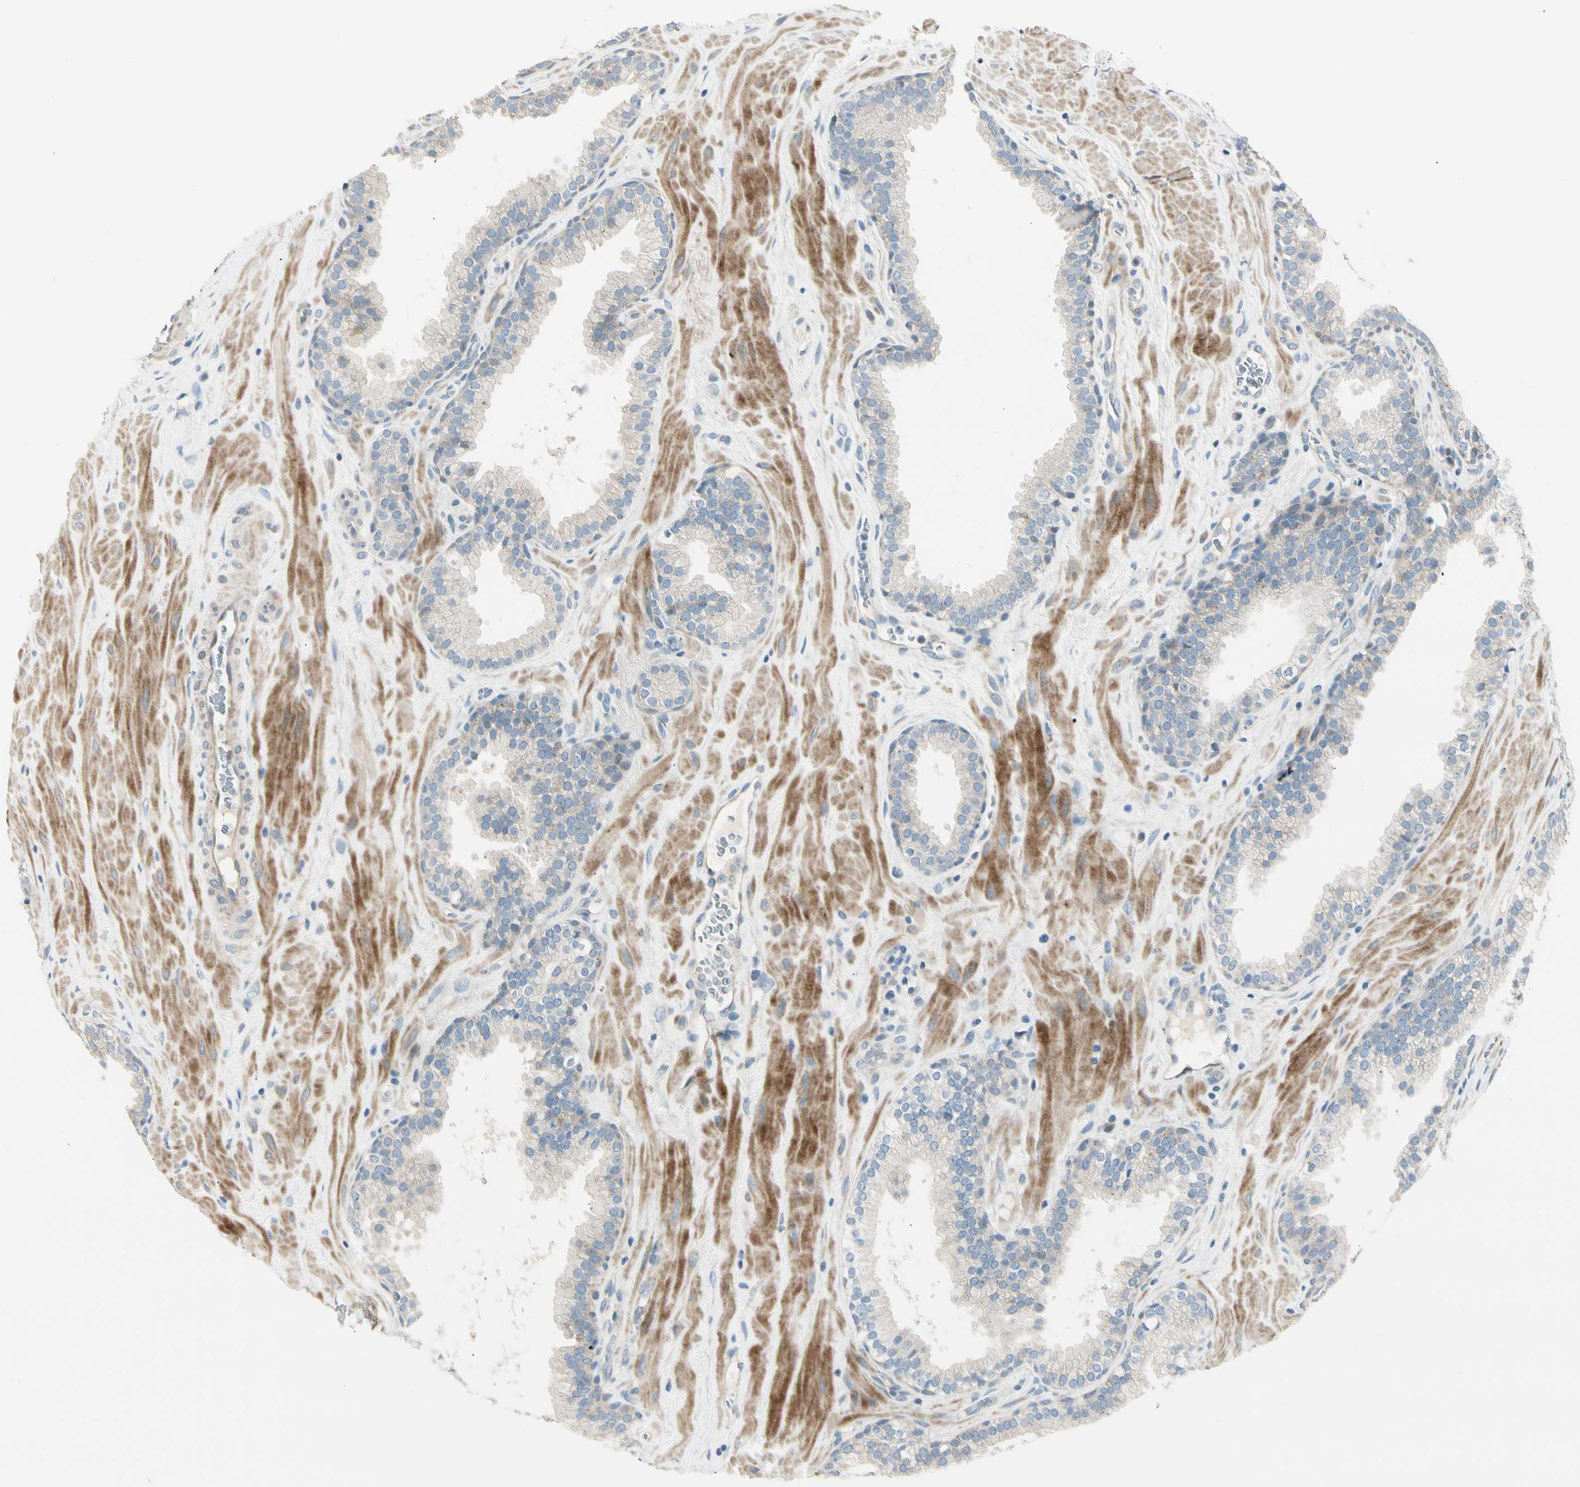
{"staining": {"intensity": "negative", "quantity": "none", "location": "none"}, "tissue": "prostate", "cell_type": "Glandular cells", "image_type": "normal", "snomed": [{"axis": "morphology", "description": "Normal tissue, NOS"}, {"axis": "topography", "description": "Prostate"}], "caption": "IHC micrograph of unremarkable human prostate stained for a protein (brown), which demonstrates no staining in glandular cells. (DAB (3,3'-diaminobenzidine) IHC visualized using brightfield microscopy, high magnification).", "gene": "ADGRA3", "patient": {"sex": "male", "age": 51}}